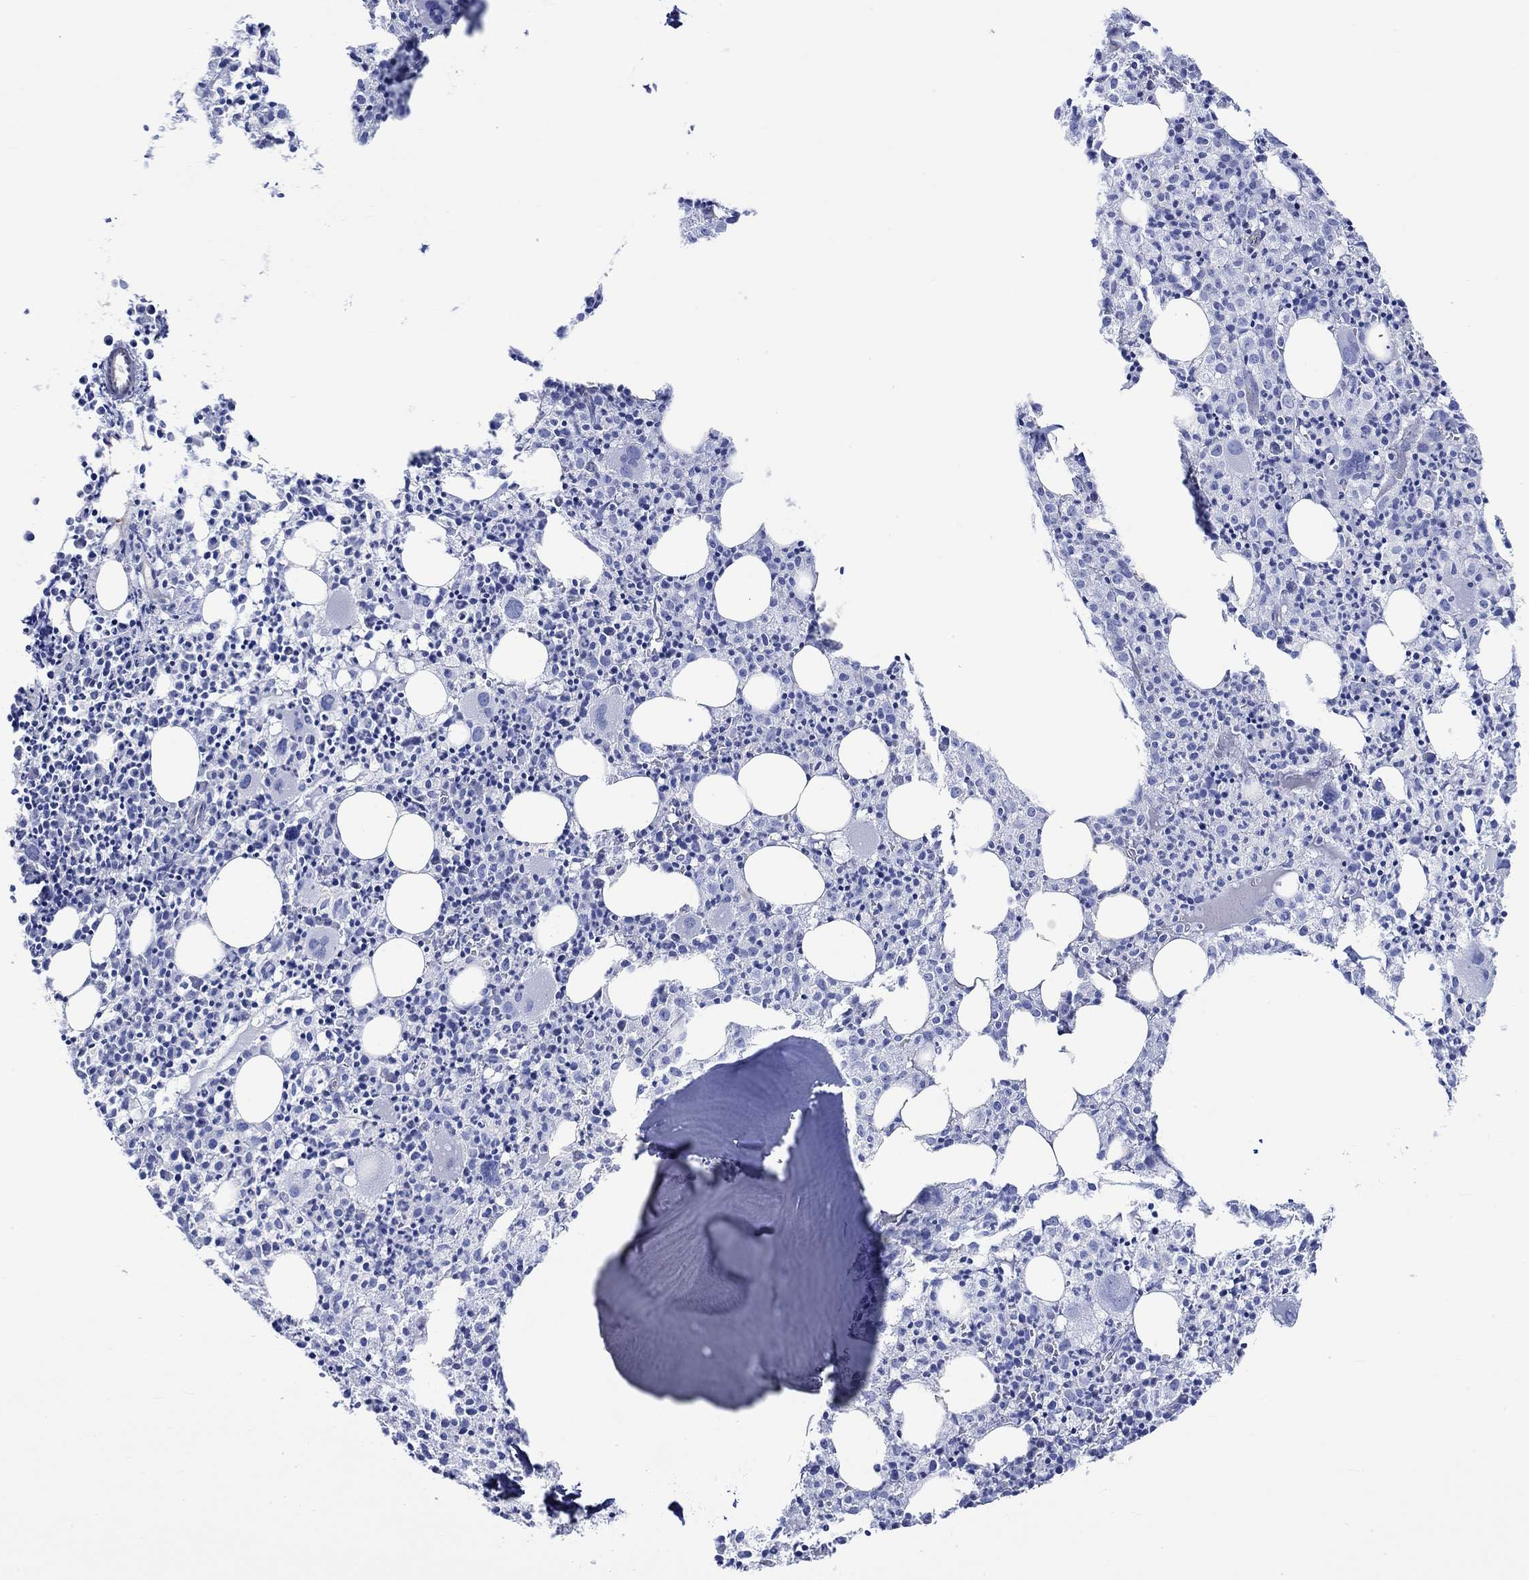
{"staining": {"intensity": "negative", "quantity": "none", "location": "none"}, "tissue": "bone marrow", "cell_type": "Hematopoietic cells", "image_type": "normal", "snomed": [{"axis": "morphology", "description": "Normal tissue, NOS"}, {"axis": "morphology", "description": "Inflammation, NOS"}, {"axis": "topography", "description": "Bone marrow"}], "caption": "DAB immunohistochemical staining of unremarkable bone marrow displays no significant positivity in hematopoietic cells.", "gene": "CPLX1", "patient": {"sex": "male", "age": 3}}